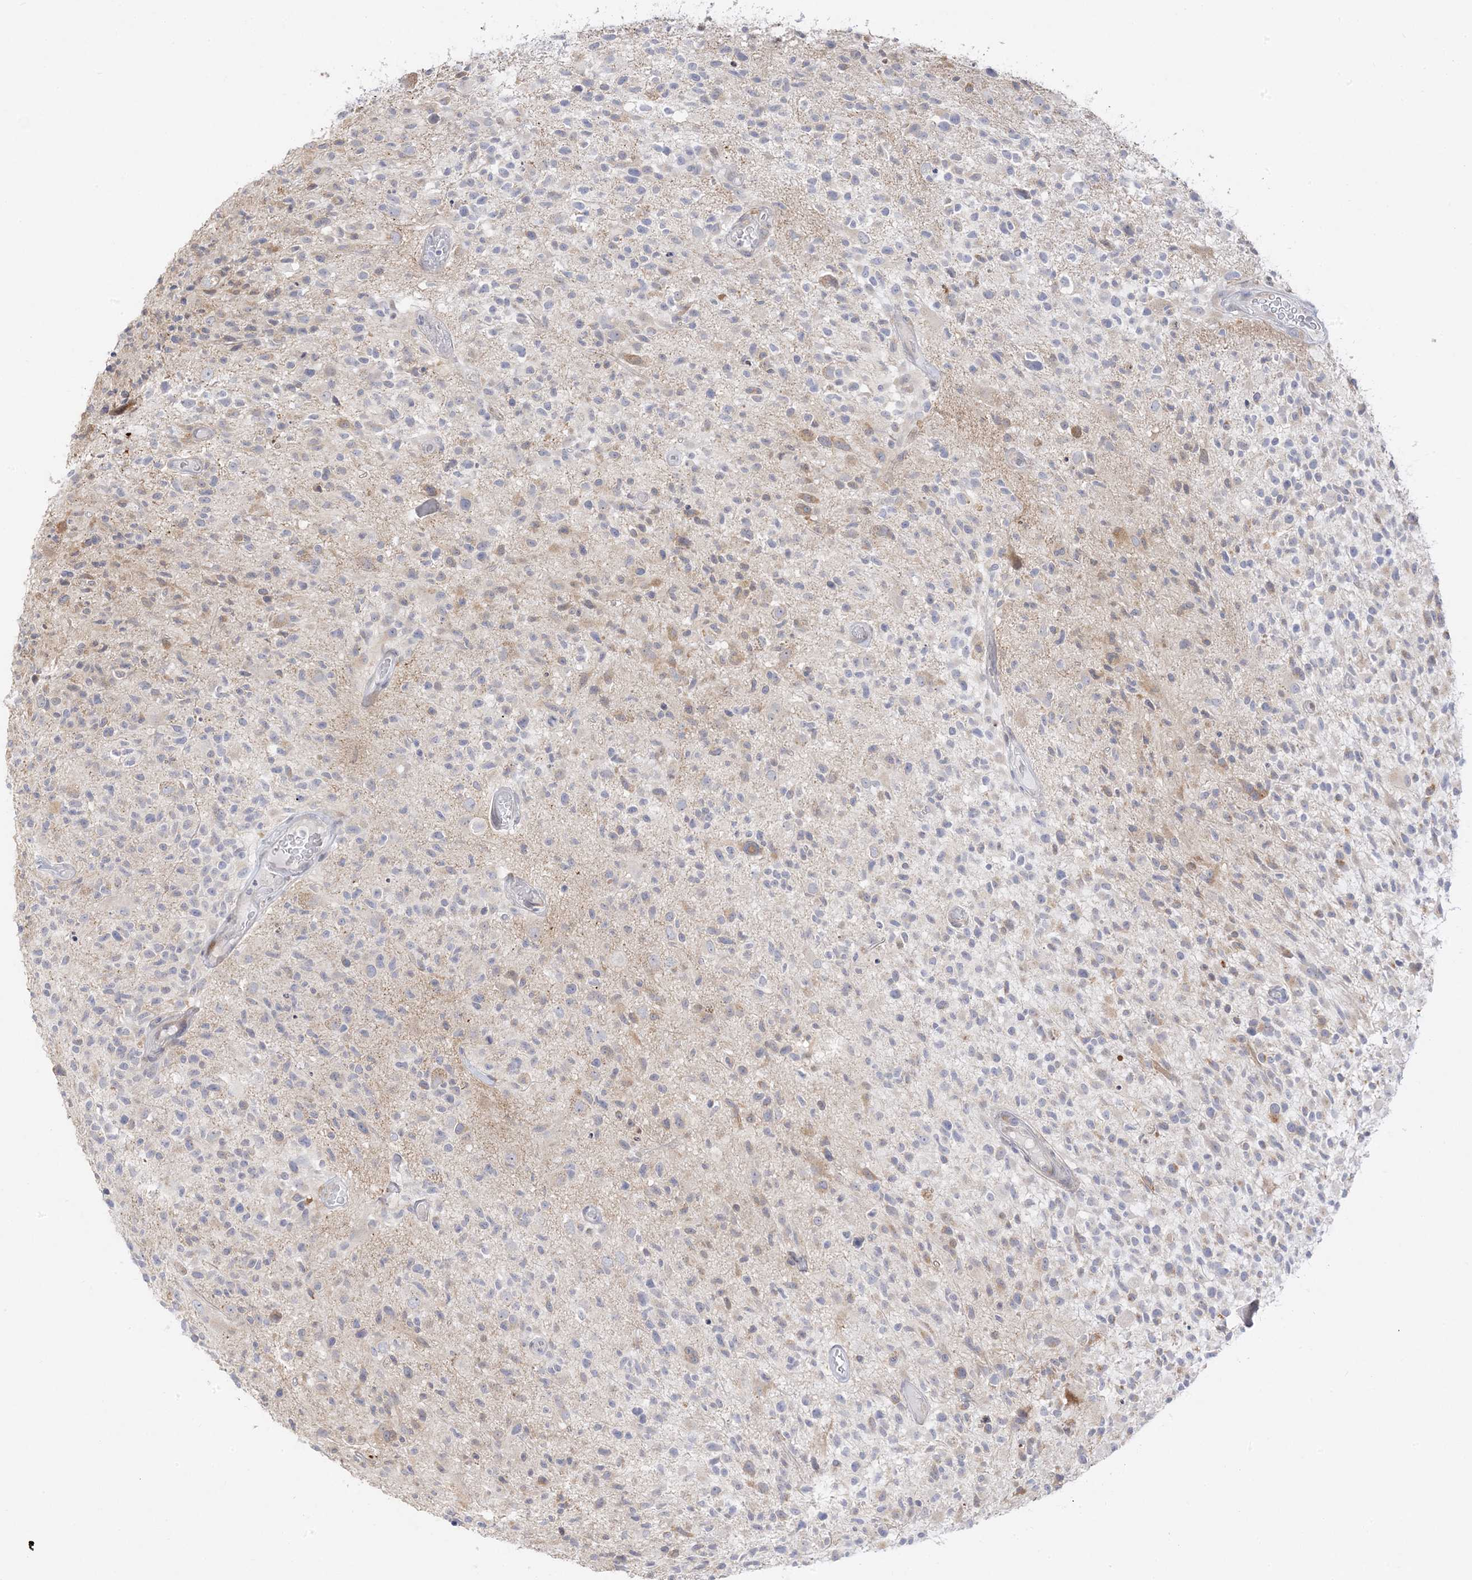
{"staining": {"intensity": "negative", "quantity": "none", "location": "none"}, "tissue": "glioma", "cell_type": "Tumor cells", "image_type": "cancer", "snomed": [{"axis": "morphology", "description": "Glioma, malignant, High grade"}, {"axis": "morphology", "description": "Glioblastoma, NOS"}, {"axis": "topography", "description": "Brain"}], "caption": "The histopathology image demonstrates no staining of tumor cells in glioma.", "gene": "C2CD2", "patient": {"sex": "male", "age": 60}}